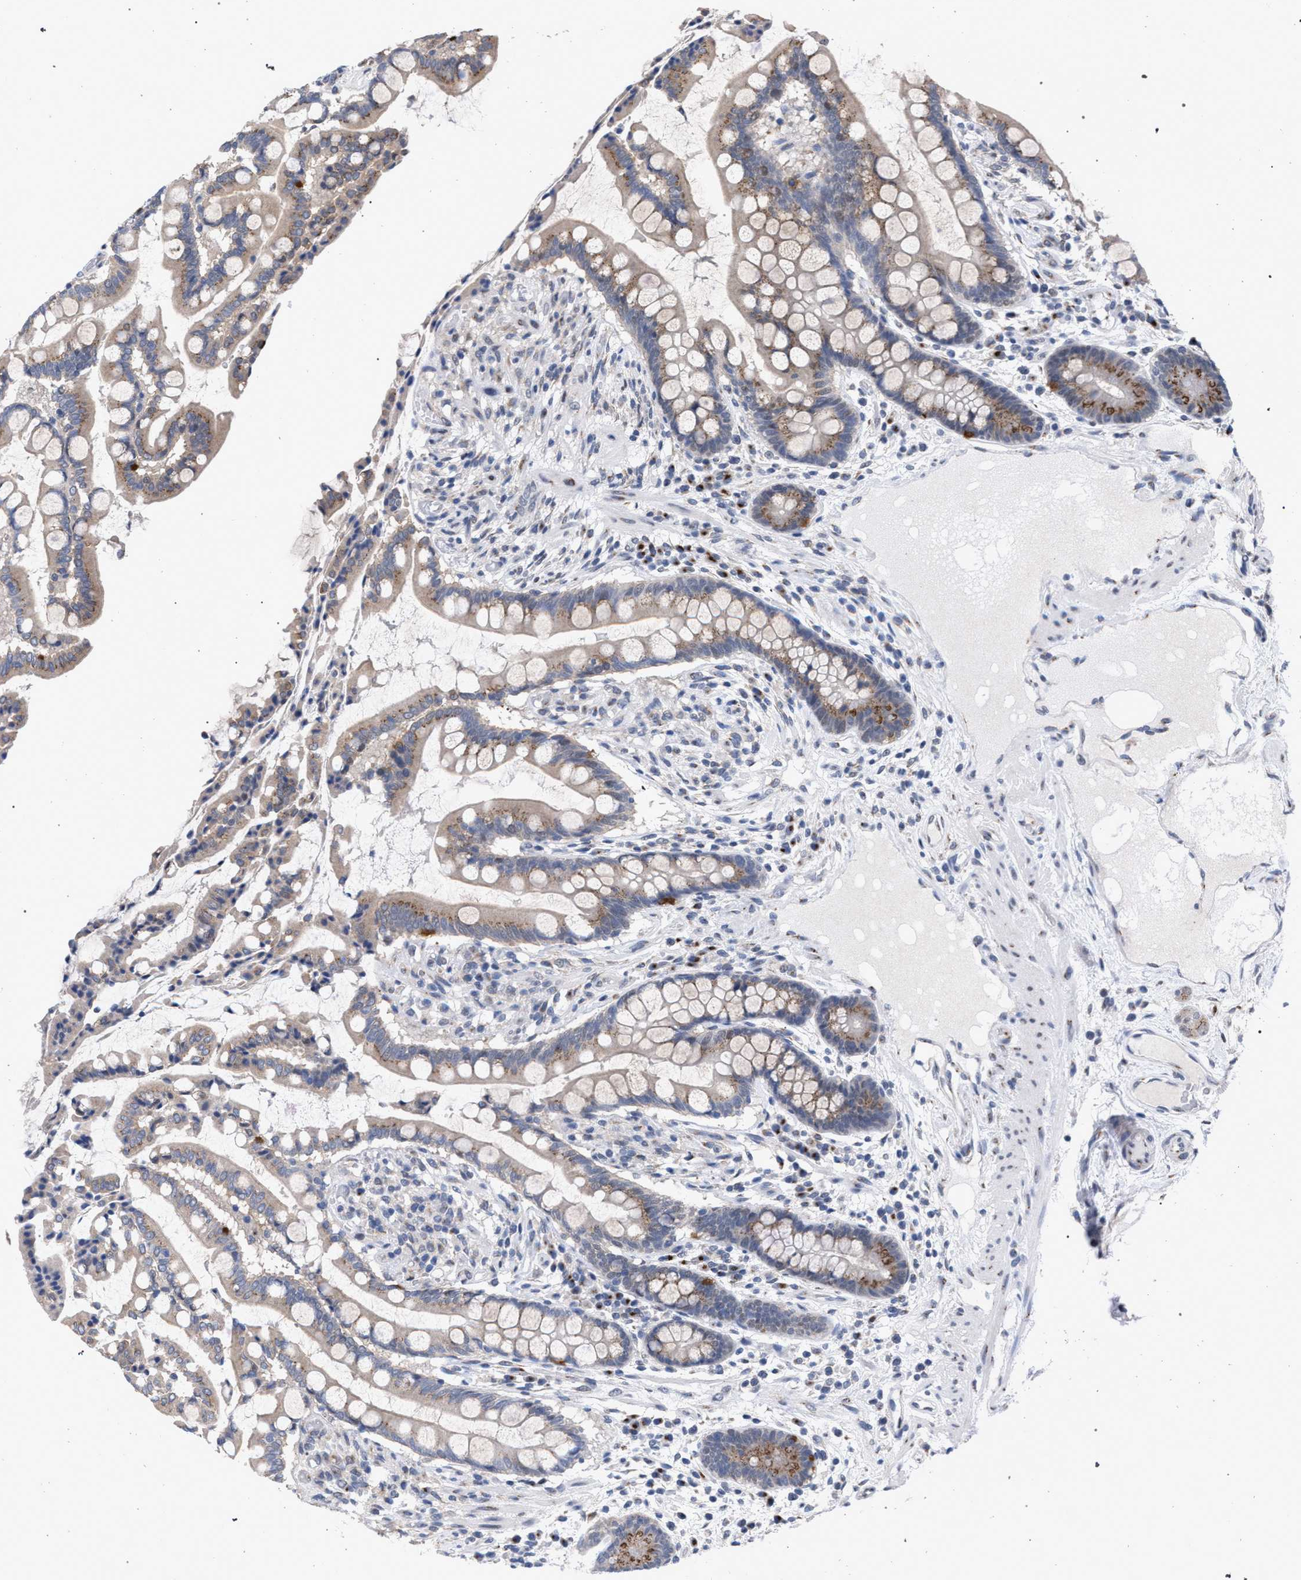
{"staining": {"intensity": "negative", "quantity": "none", "location": "none"}, "tissue": "colon", "cell_type": "Endothelial cells", "image_type": "normal", "snomed": [{"axis": "morphology", "description": "Normal tissue, NOS"}, {"axis": "topography", "description": "Colon"}], "caption": "Immunohistochemistry of benign human colon shows no expression in endothelial cells.", "gene": "GOLGA2", "patient": {"sex": "male", "age": 73}}